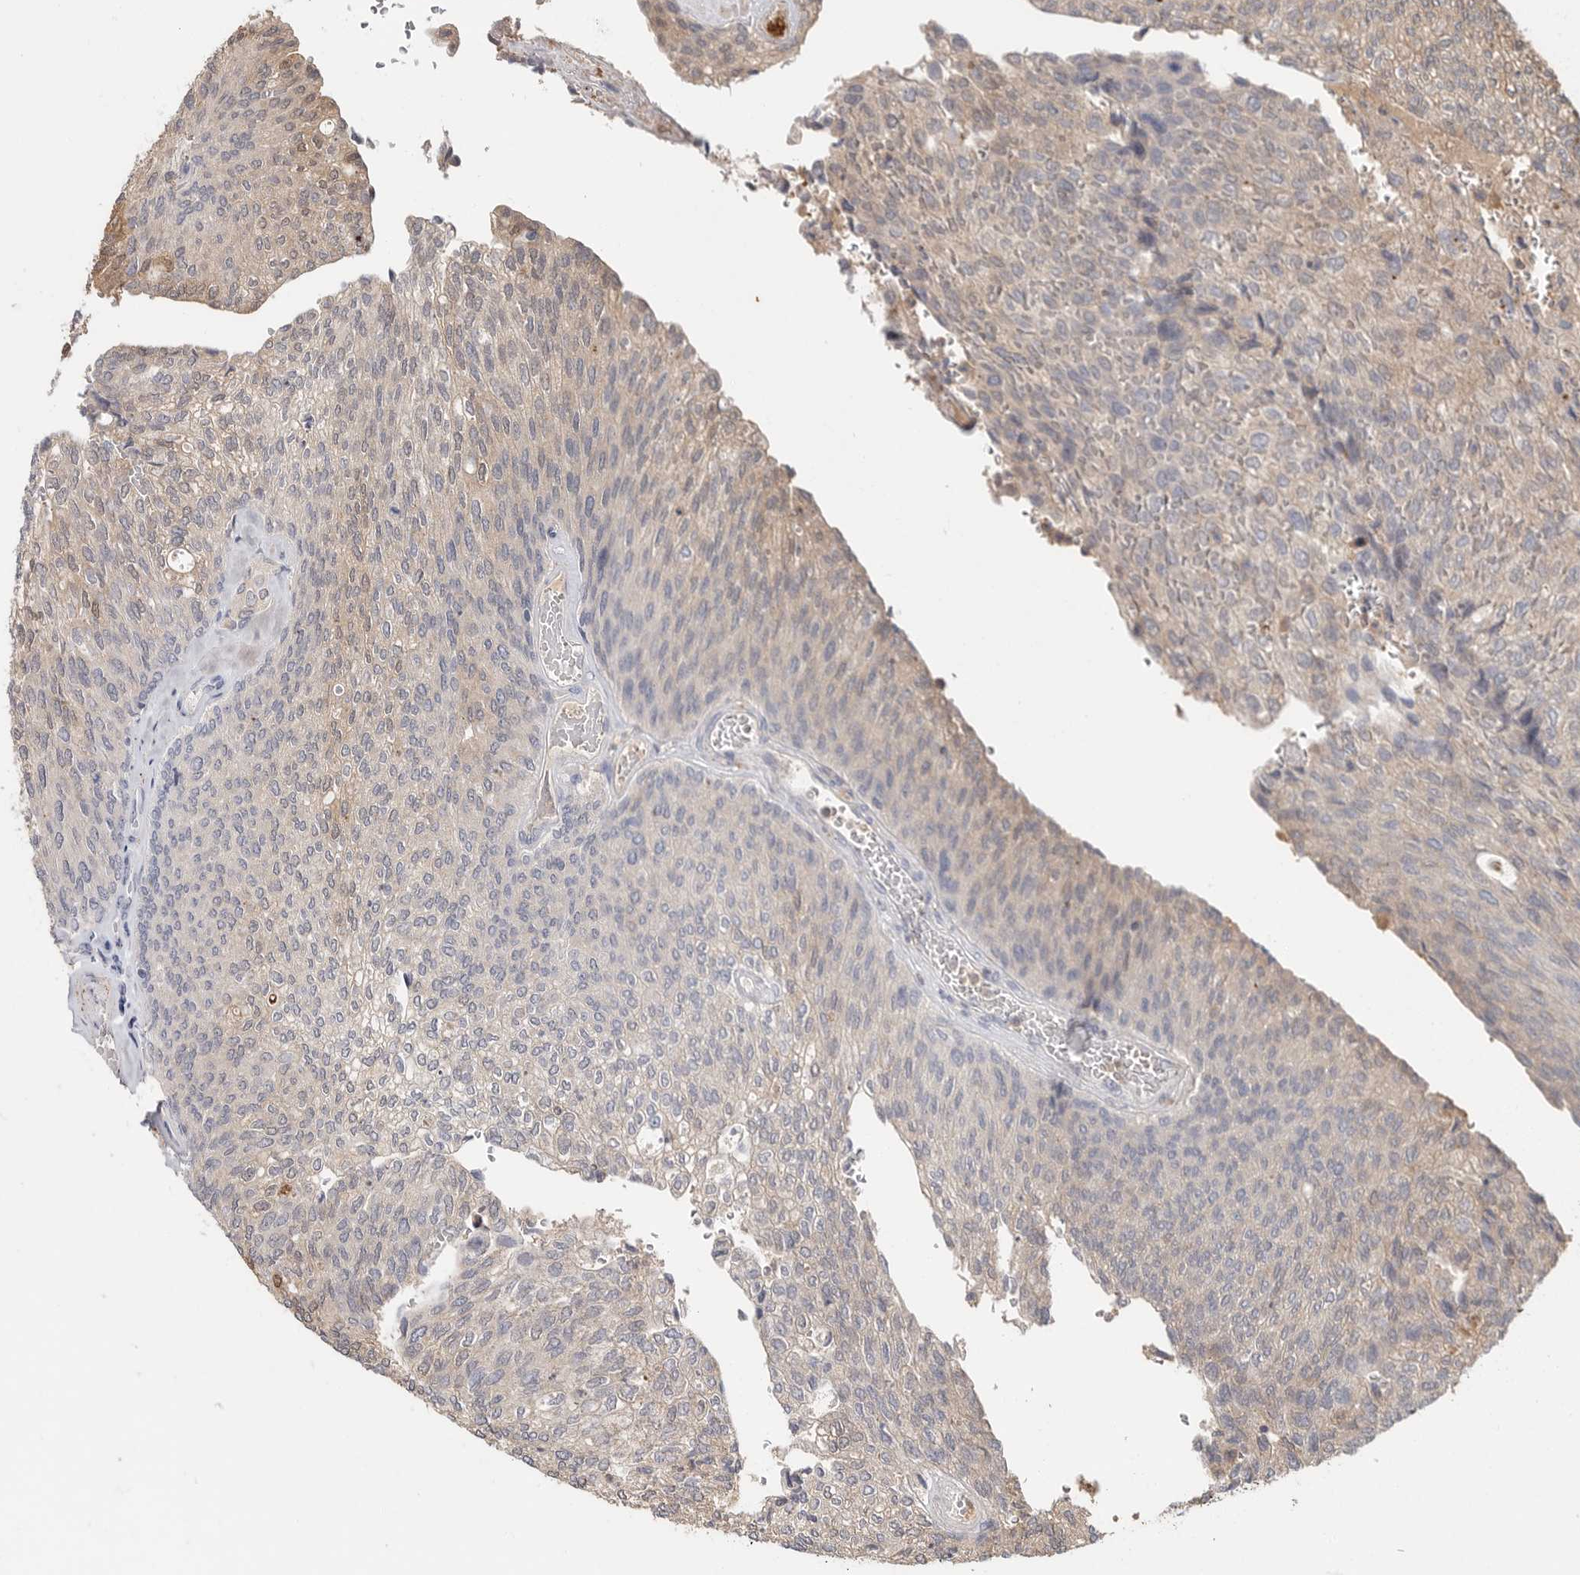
{"staining": {"intensity": "weak", "quantity": "<25%", "location": "cytoplasmic/membranous"}, "tissue": "urothelial cancer", "cell_type": "Tumor cells", "image_type": "cancer", "snomed": [{"axis": "morphology", "description": "Urothelial carcinoma, Low grade"}, {"axis": "topography", "description": "Urinary bladder"}], "caption": "IHC of human urothelial cancer reveals no positivity in tumor cells. (Brightfield microscopy of DAB (3,3'-diaminobenzidine) immunohistochemistry (IHC) at high magnification).", "gene": "VN1R4", "patient": {"sex": "female", "age": 79}}